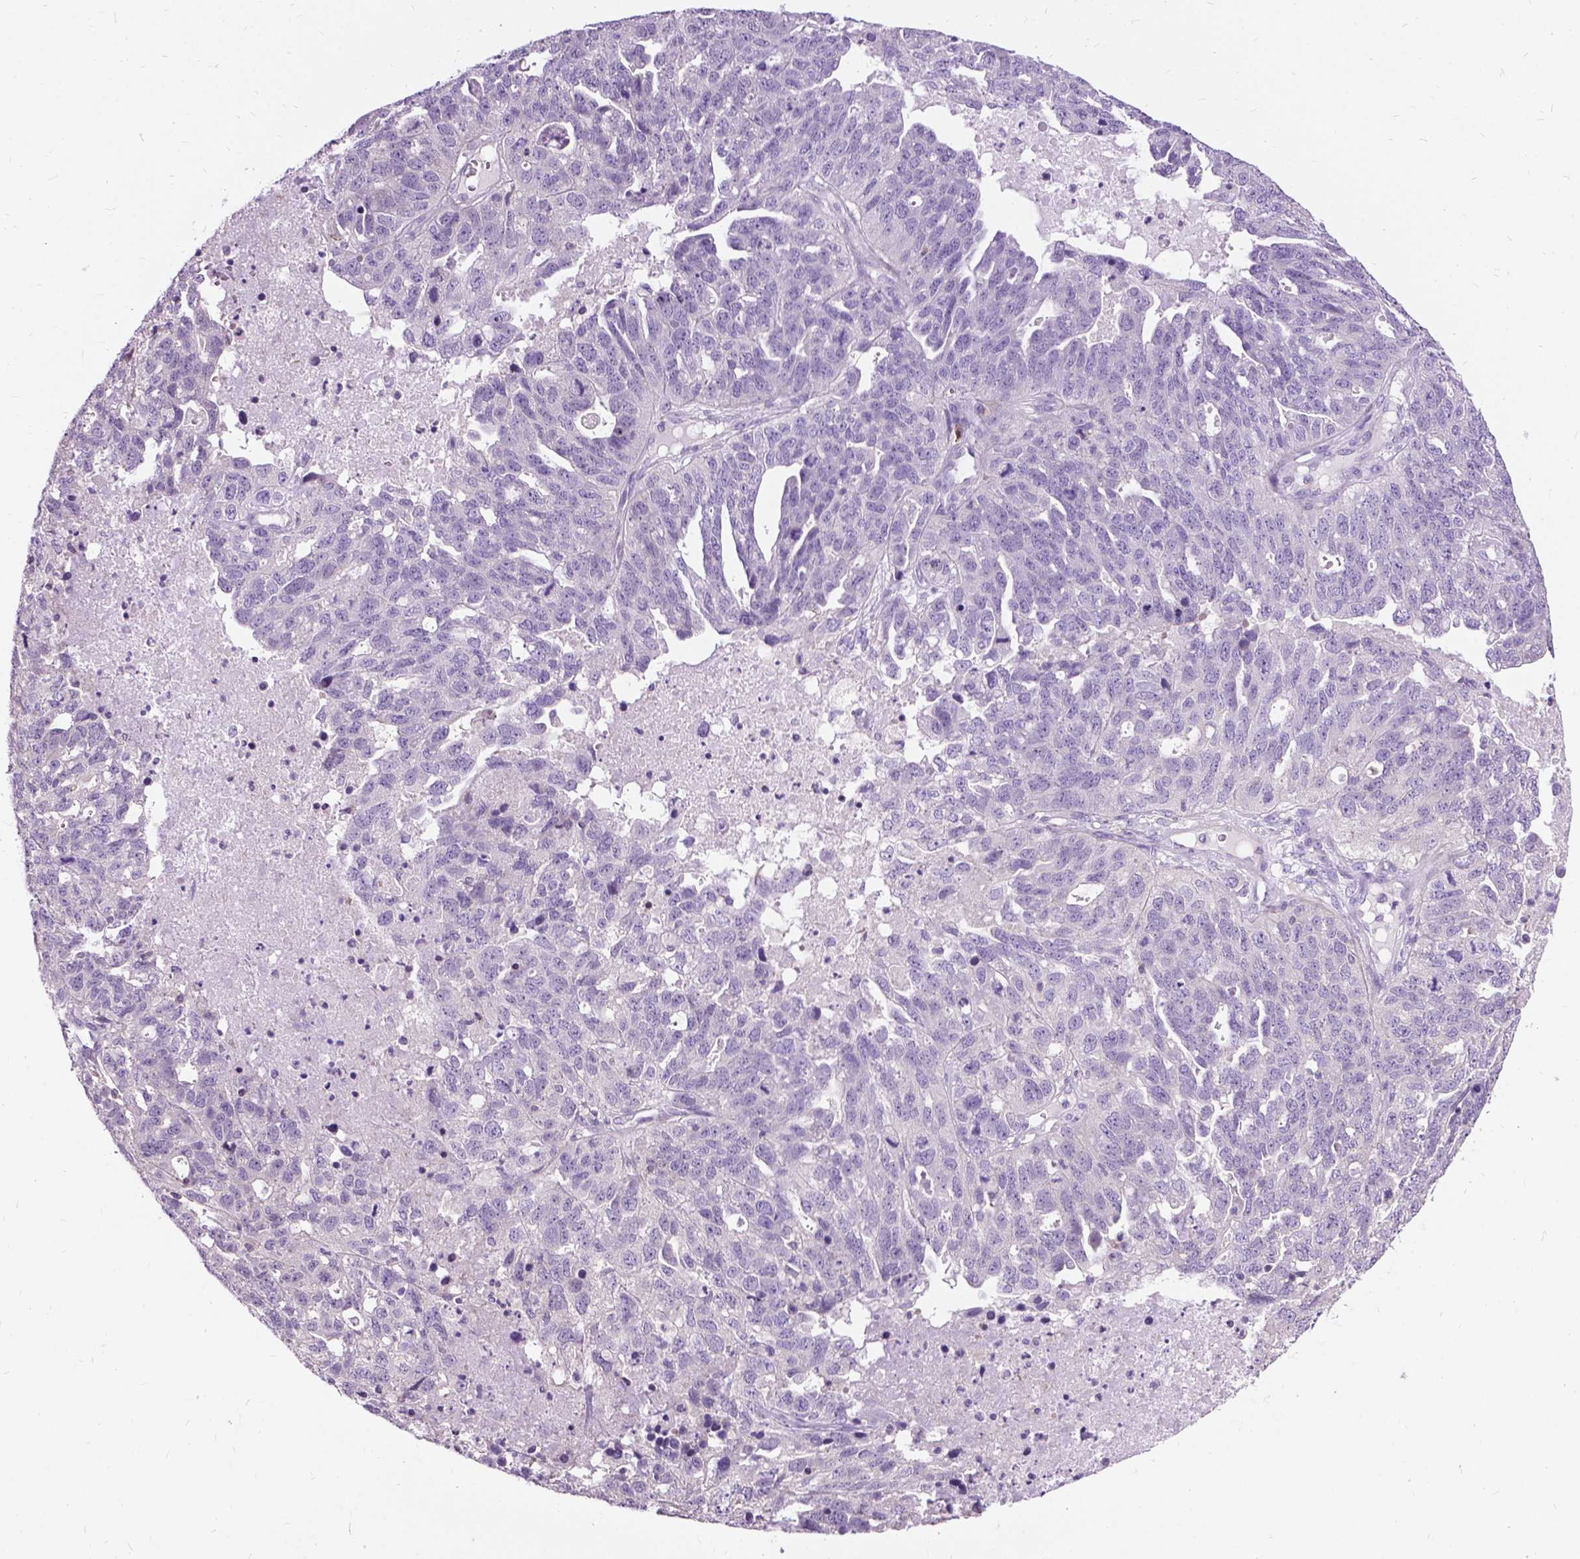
{"staining": {"intensity": "negative", "quantity": "none", "location": "none"}, "tissue": "ovarian cancer", "cell_type": "Tumor cells", "image_type": "cancer", "snomed": [{"axis": "morphology", "description": "Cystadenocarcinoma, serous, NOS"}, {"axis": "topography", "description": "Ovary"}], "caption": "Image shows no significant protein expression in tumor cells of ovarian cancer (serous cystadenocarcinoma). (DAB (3,3'-diaminobenzidine) IHC with hematoxylin counter stain).", "gene": "JAK3", "patient": {"sex": "female", "age": 71}}